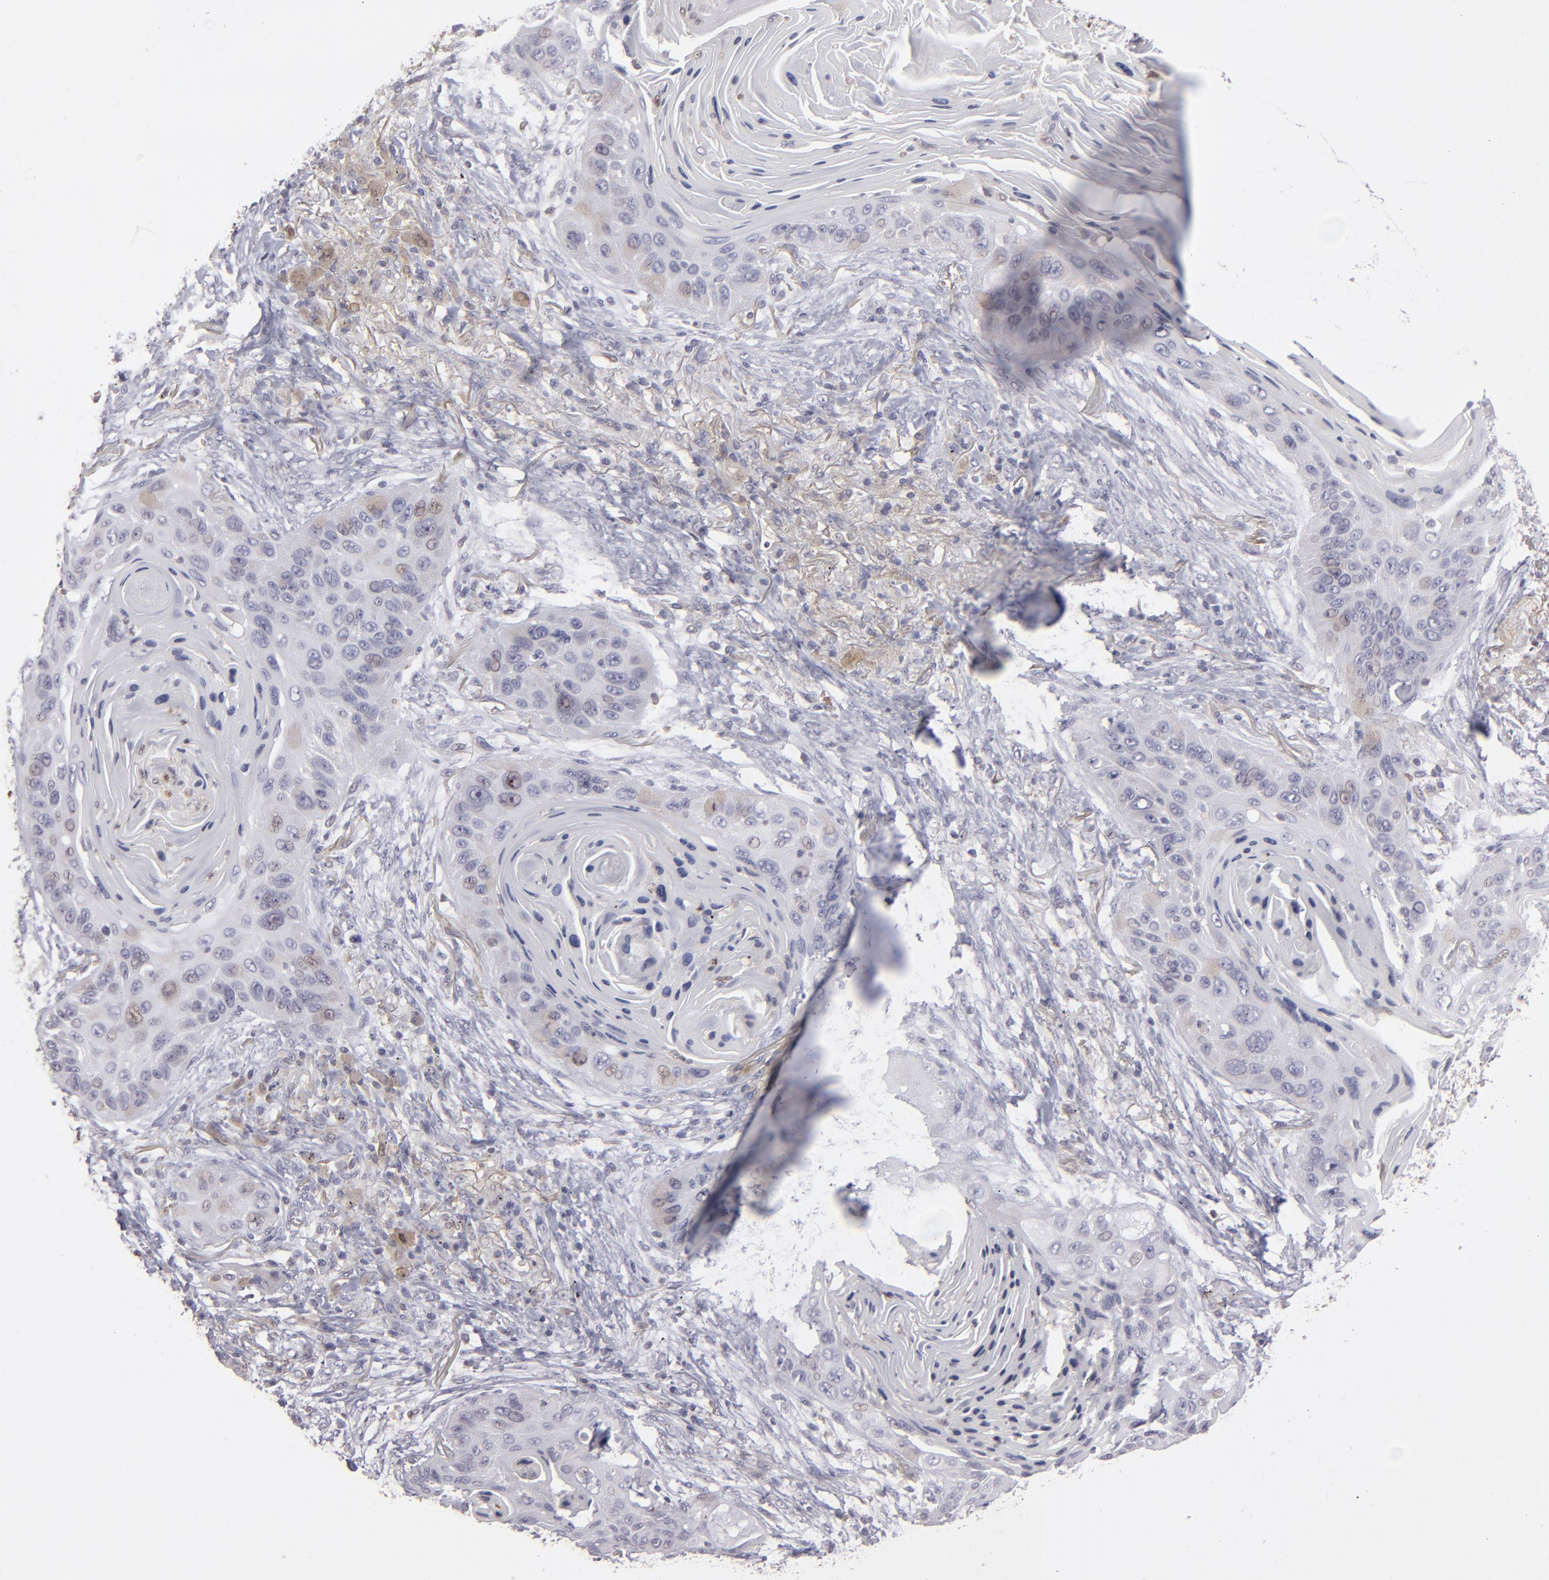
{"staining": {"intensity": "weak", "quantity": "<25%", "location": "cytoplasmic/membranous,nuclear"}, "tissue": "lung cancer", "cell_type": "Tumor cells", "image_type": "cancer", "snomed": [{"axis": "morphology", "description": "Squamous cell carcinoma, NOS"}, {"axis": "topography", "description": "Lung"}], "caption": "IHC of human lung cancer (squamous cell carcinoma) displays no expression in tumor cells.", "gene": "SEMA3G", "patient": {"sex": "female", "age": 67}}